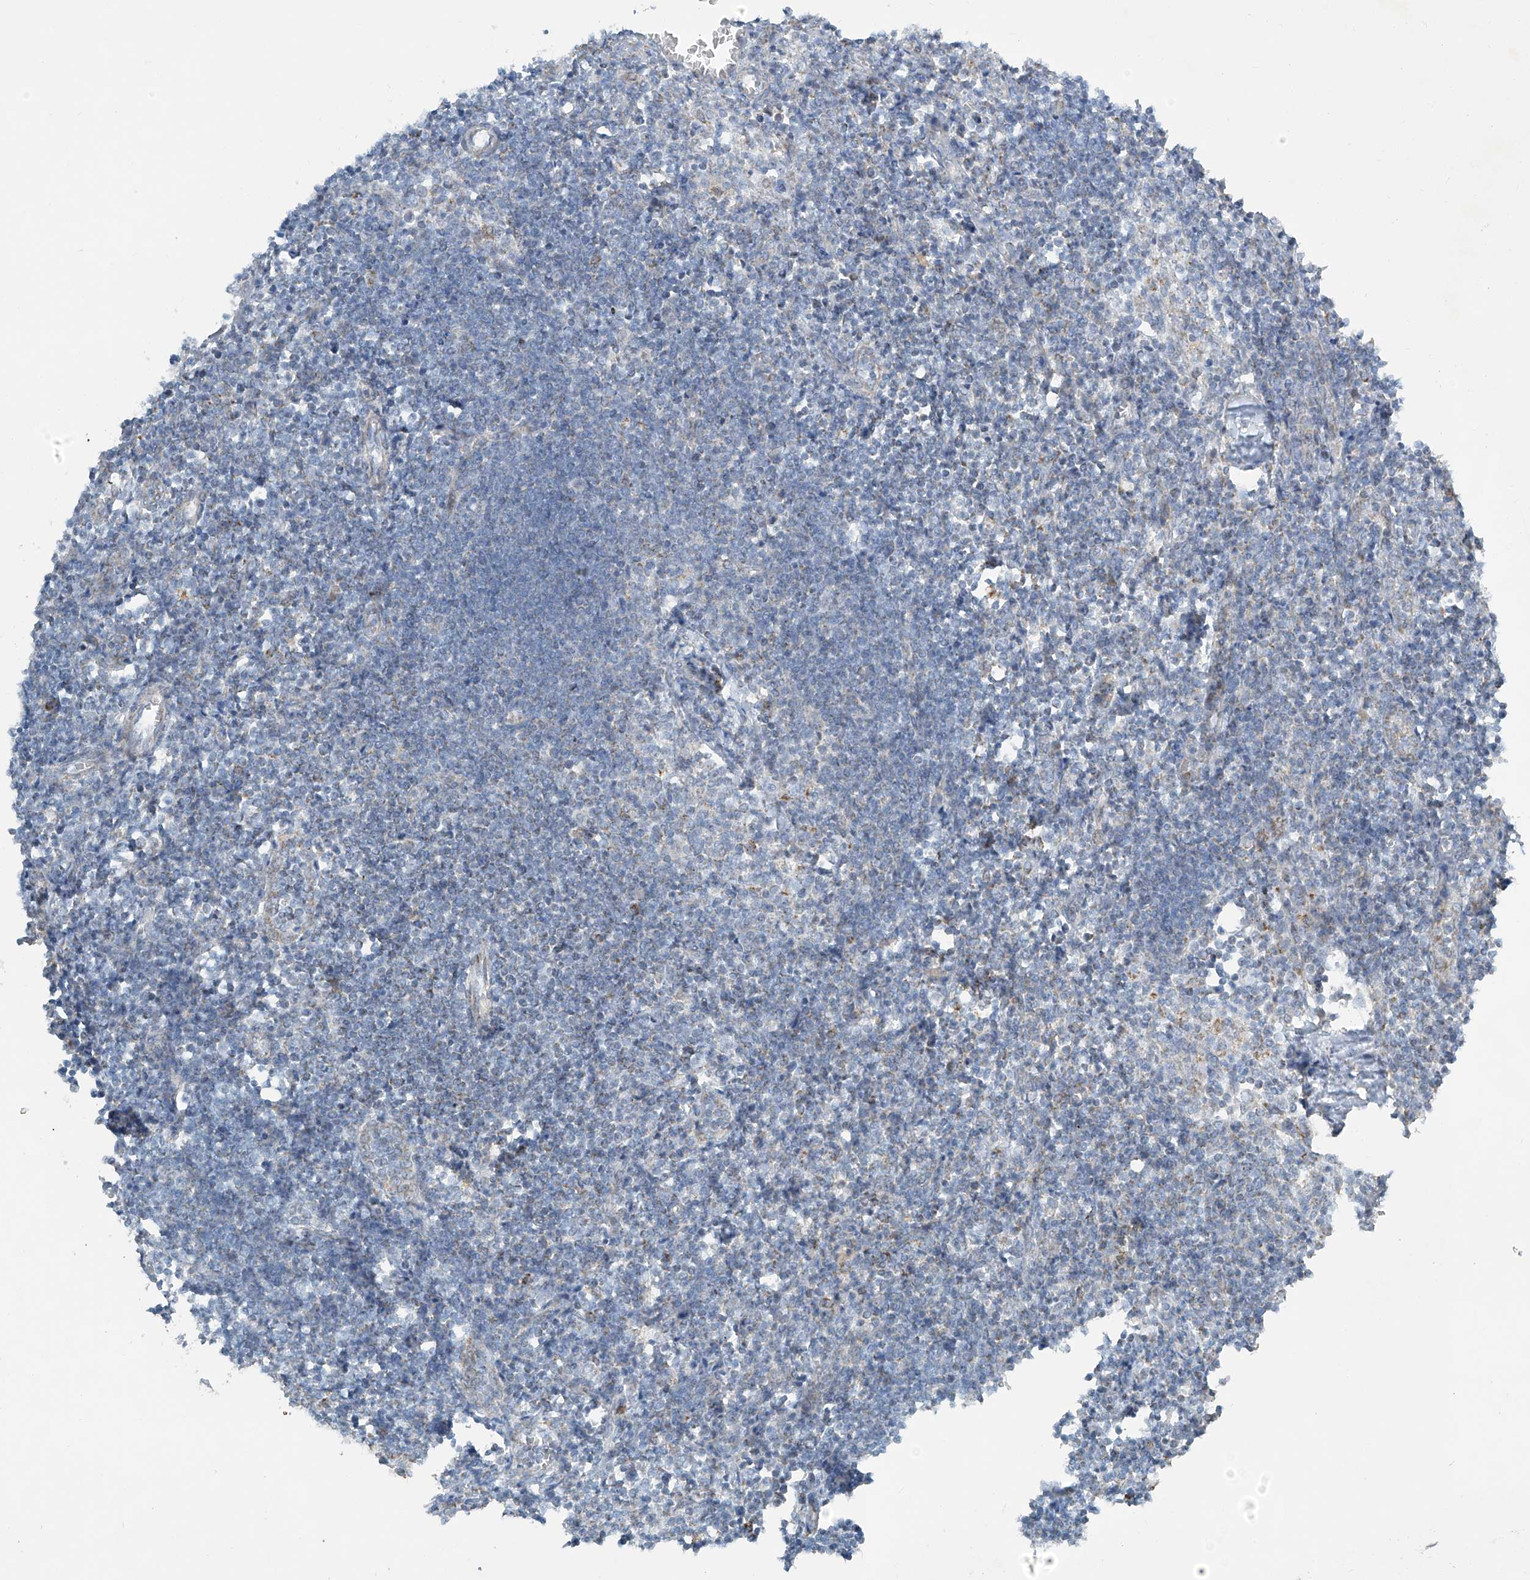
{"staining": {"intensity": "weak", "quantity": "<25%", "location": "cytoplasmic/membranous"}, "tissue": "lymph node", "cell_type": "Germinal center cells", "image_type": "normal", "snomed": [{"axis": "morphology", "description": "Normal tissue, NOS"}, {"axis": "morphology", "description": "Malignant melanoma, Metastatic site"}, {"axis": "topography", "description": "Lymph node"}], "caption": "Photomicrograph shows no significant protein expression in germinal center cells of unremarkable lymph node. (Stains: DAB IHC with hematoxylin counter stain, Microscopy: brightfield microscopy at high magnification).", "gene": "SMDT1", "patient": {"sex": "male", "age": 41}}